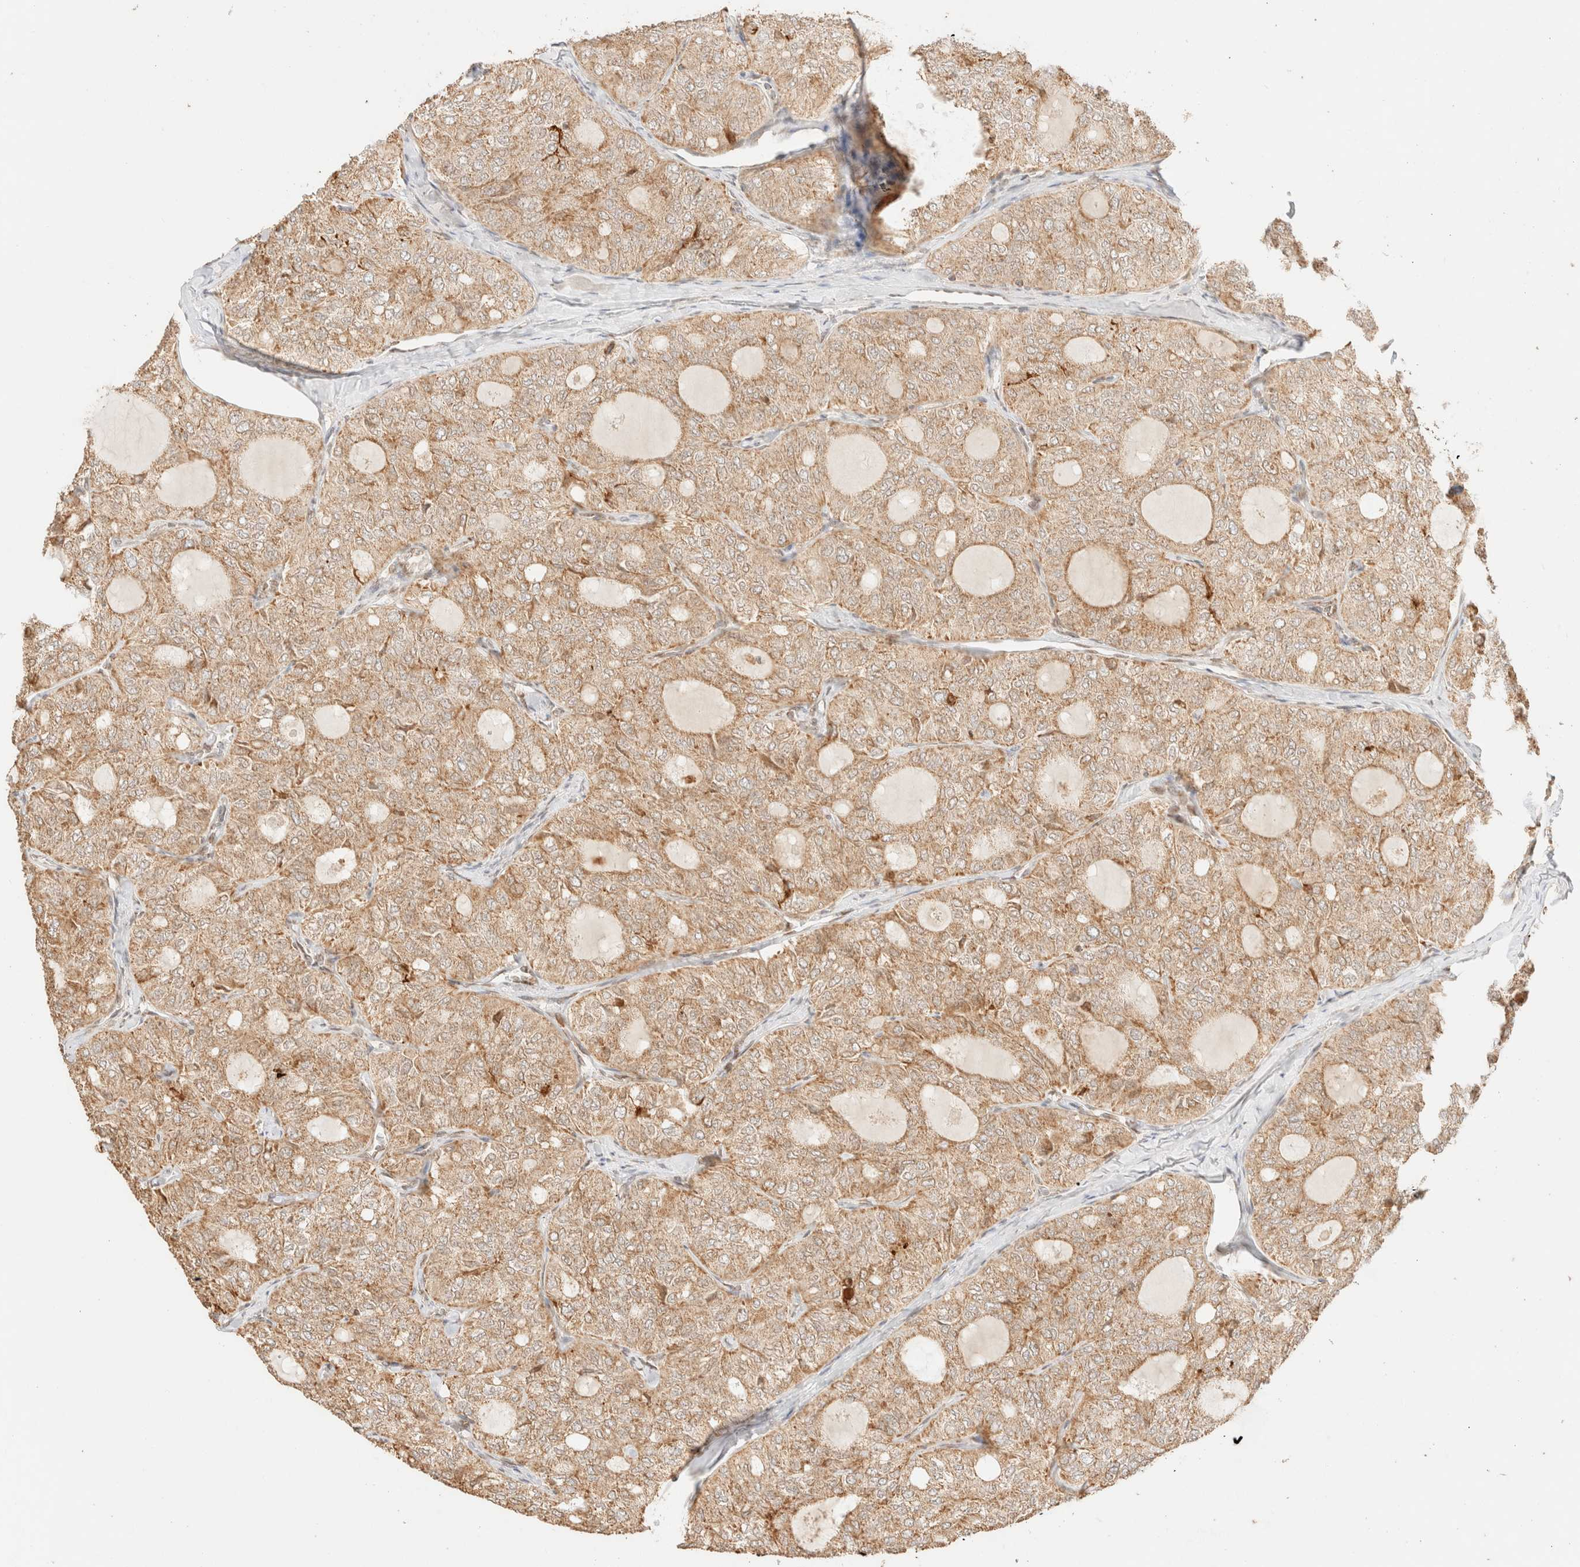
{"staining": {"intensity": "moderate", "quantity": ">75%", "location": "cytoplasmic/membranous"}, "tissue": "thyroid cancer", "cell_type": "Tumor cells", "image_type": "cancer", "snomed": [{"axis": "morphology", "description": "Follicular adenoma carcinoma, NOS"}, {"axis": "topography", "description": "Thyroid gland"}], "caption": "Human thyroid cancer stained for a protein (brown) displays moderate cytoplasmic/membranous positive expression in approximately >75% of tumor cells.", "gene": "TACO1", "patient": {"sex": "male", "age": 75}}